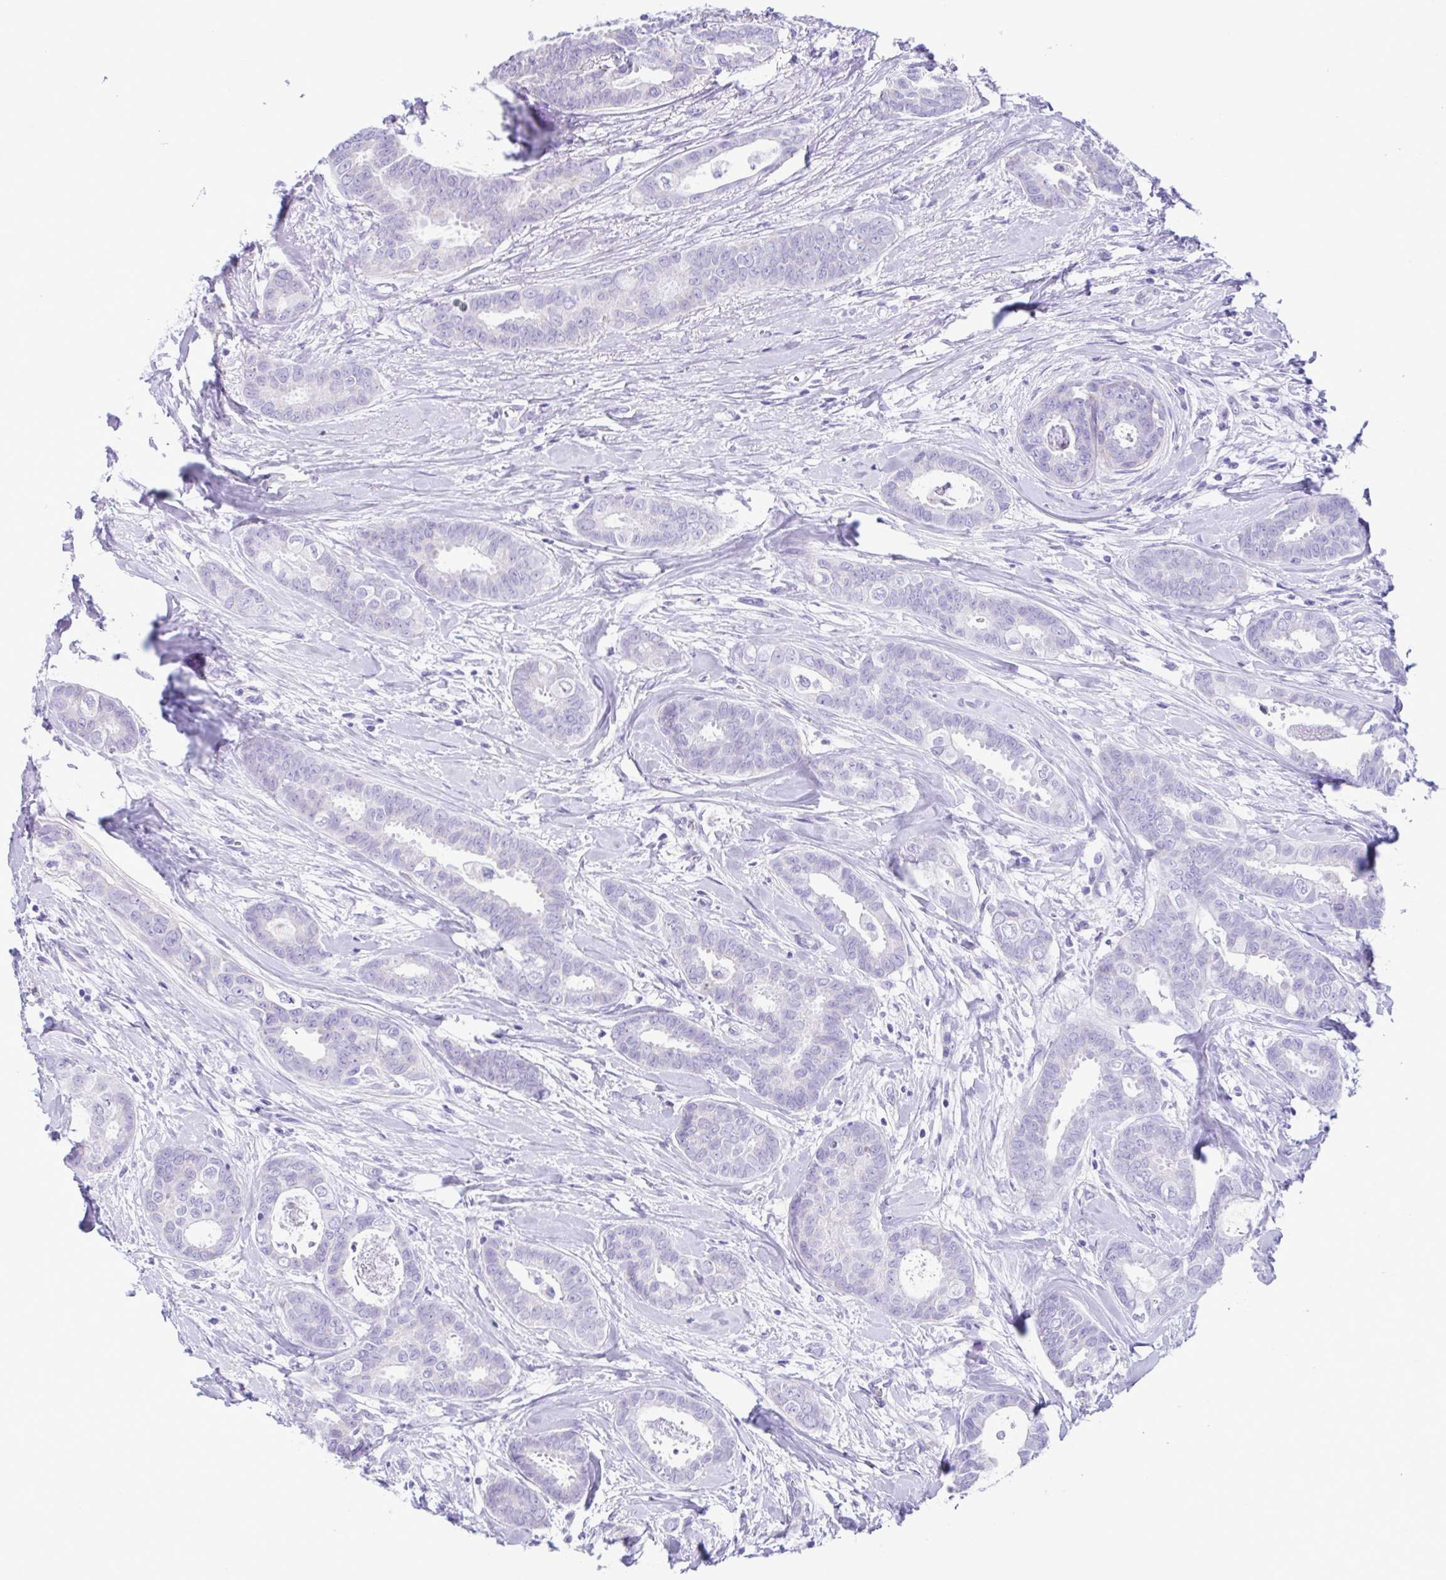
{"staining": {"intensity": "negative", "quantity": "none", "location": "none"}, "tissue": "breast cancer", "cell_type": "Tumor cells", "image_type": "cancer", "snomed": [{"axis": "morphology", "description": "Duct carcinoma"}, {"axis": "topography", "description": "Breast"}], "caption": "There is no significant expression in tumor cells of breast infiltrating ductal carcinoma.", "gene": "ACTRT3", "patient": {"sex": "female", "age": 45}}